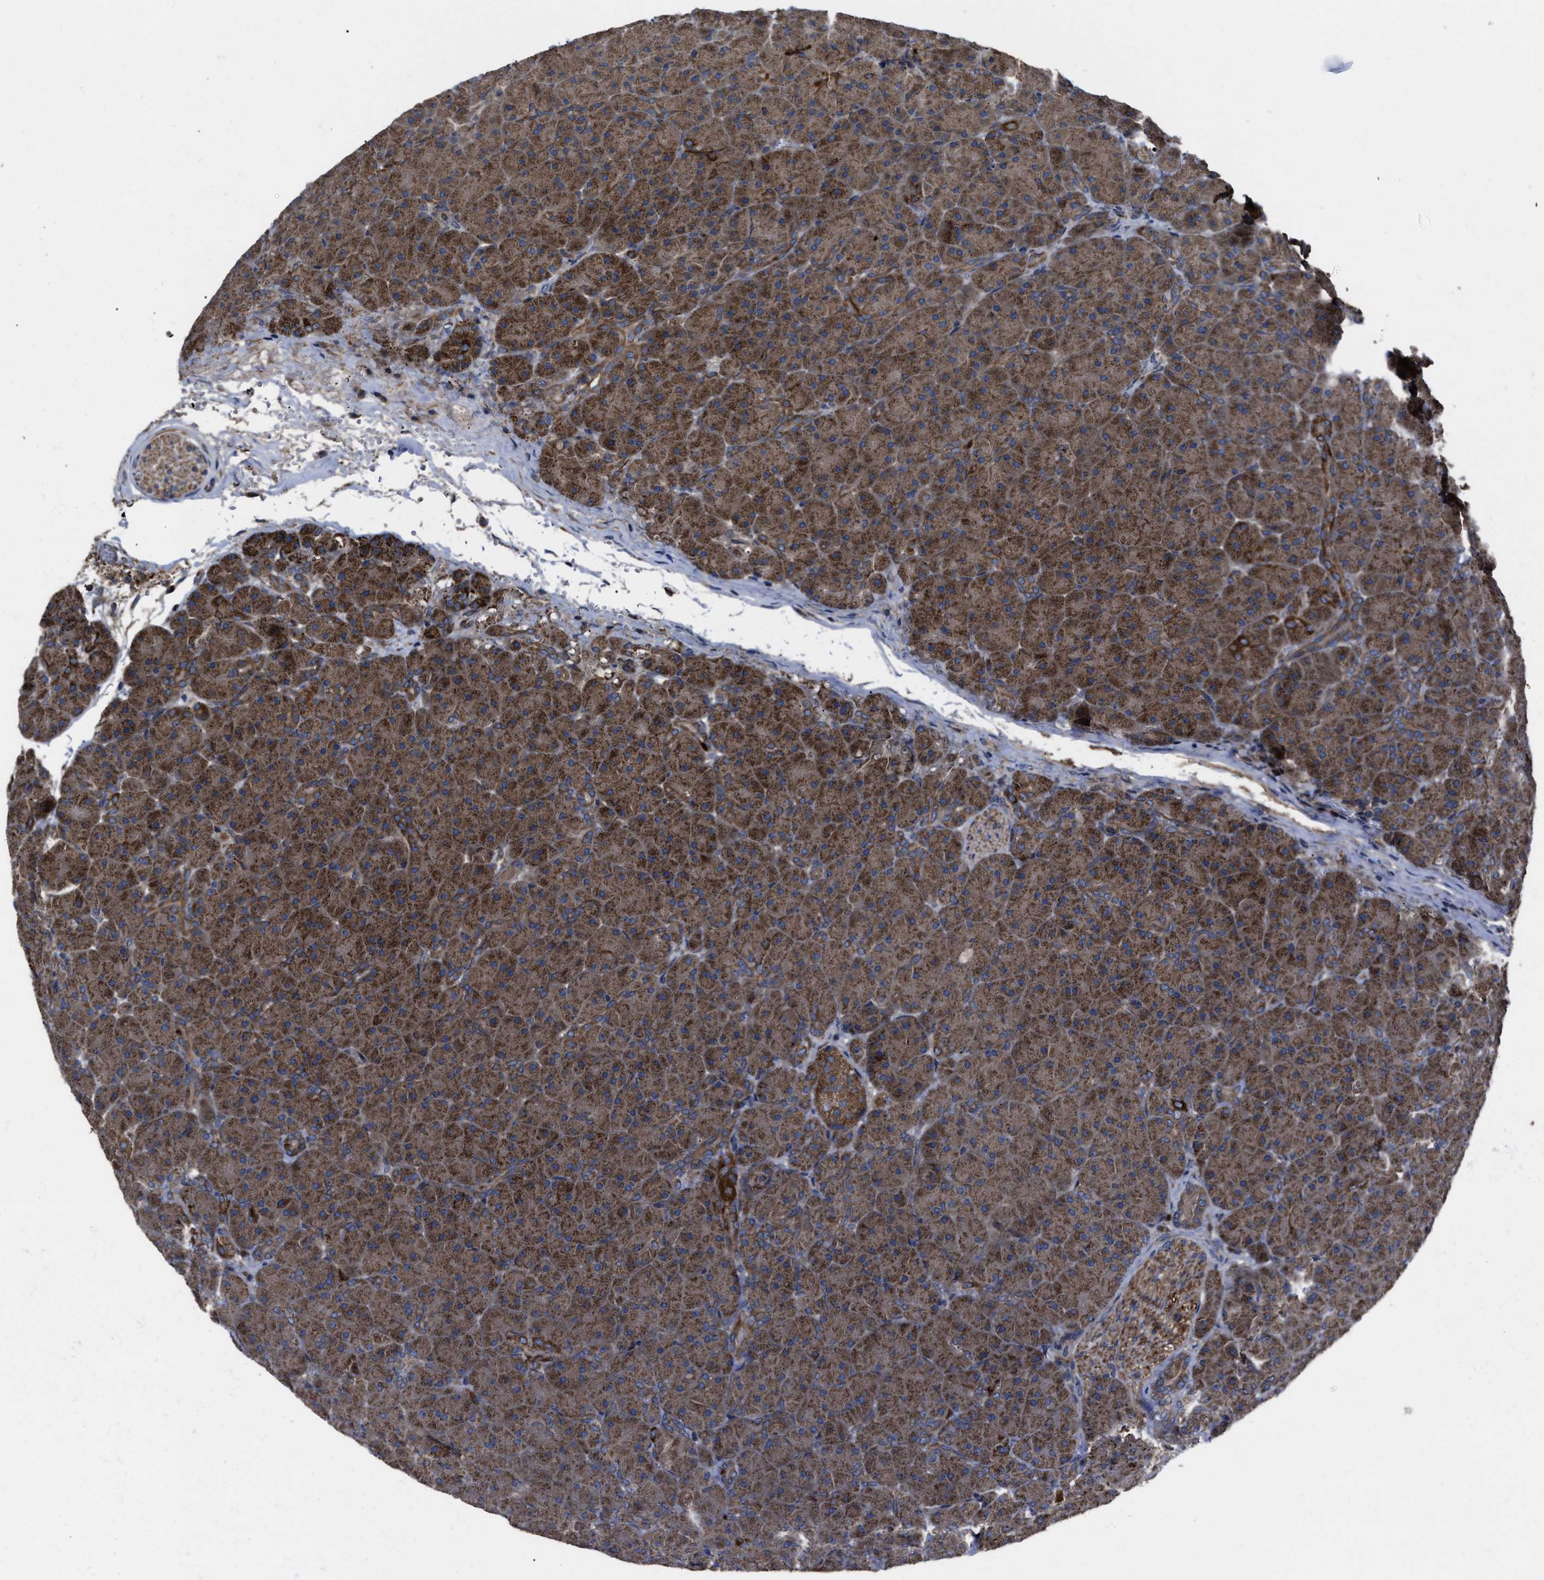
{"staining": {"intensity": "strong", "quantity": ">75%", "location": "cytoplasmic/membranous"}, "tissue": "pancreas", "cell_type": "Exocrine glandular cells", "image_type": "normal", "snomed": [{"axis": "morphology", "description": "Normal tissue, NOS"}, {"axis": "topography", "description": "Pancreas"}], "caption": "Exocrine glandular cells exhibit strong cytoplasmic/membranous staining in approximately >75% of cells in unremarkable pancreas.", "gene": "PASK", "patient": {"sex": "male", "age": 66}}